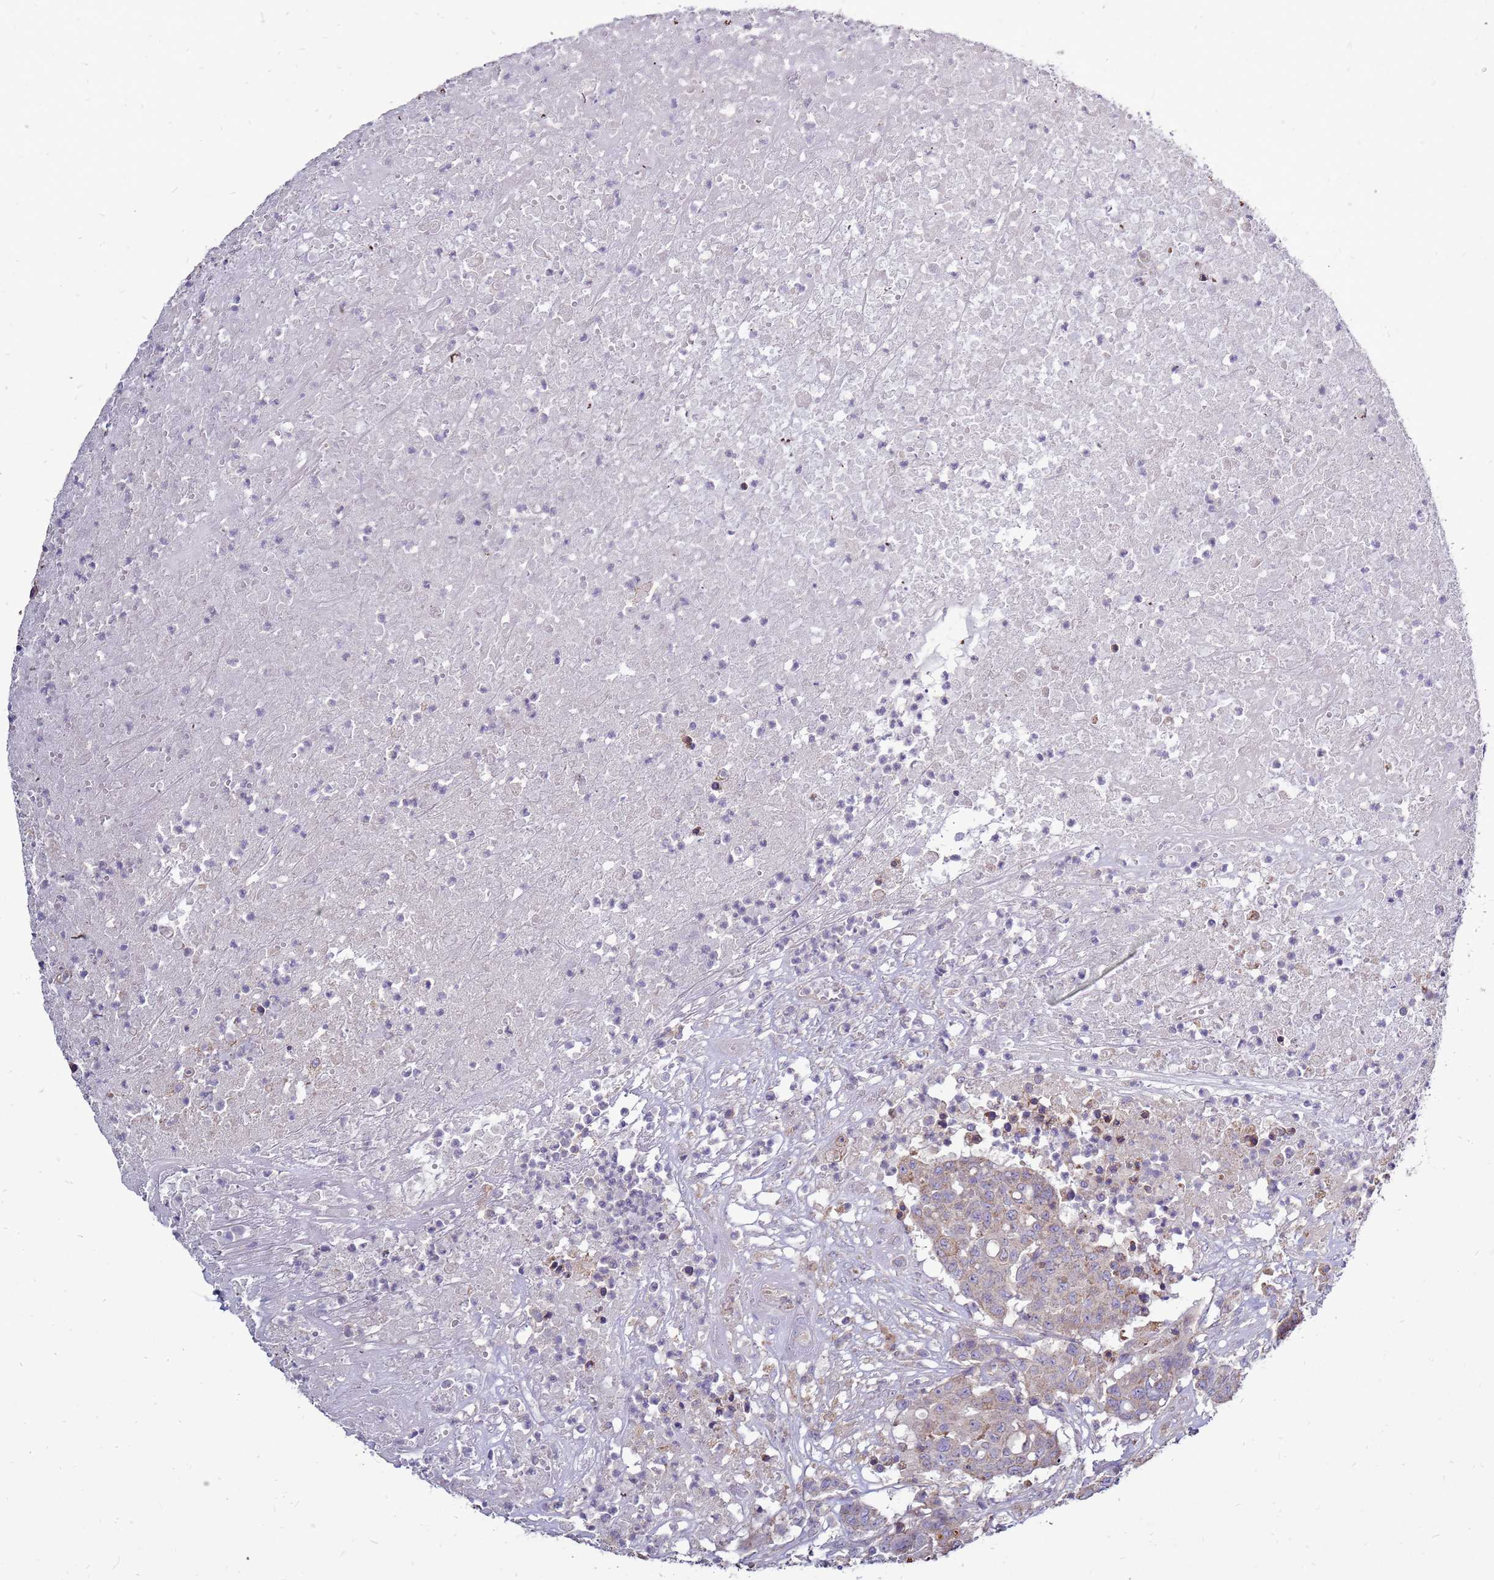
{"staining": {"intensity": "weak", "quantity": "<25%", "location": "cytoplasmic/membranous"}, "tissue": "colorectal cancer", "cell_type": "Tumor cells", "image_type": "cancer", "snomed": [{"axis": "morphology", "description": "Adenocarcinoma, NOS"}, {"axis": "topography", "description": "Colon"}], "caption": "The image reveals no staining of tumor cells in colorectal cancer. (DAB (3,3'-diaminobenzidine) IHC, high magnification).", "gene": "TRAPPC4", "patient": {"sex": "male", "age": 51}}